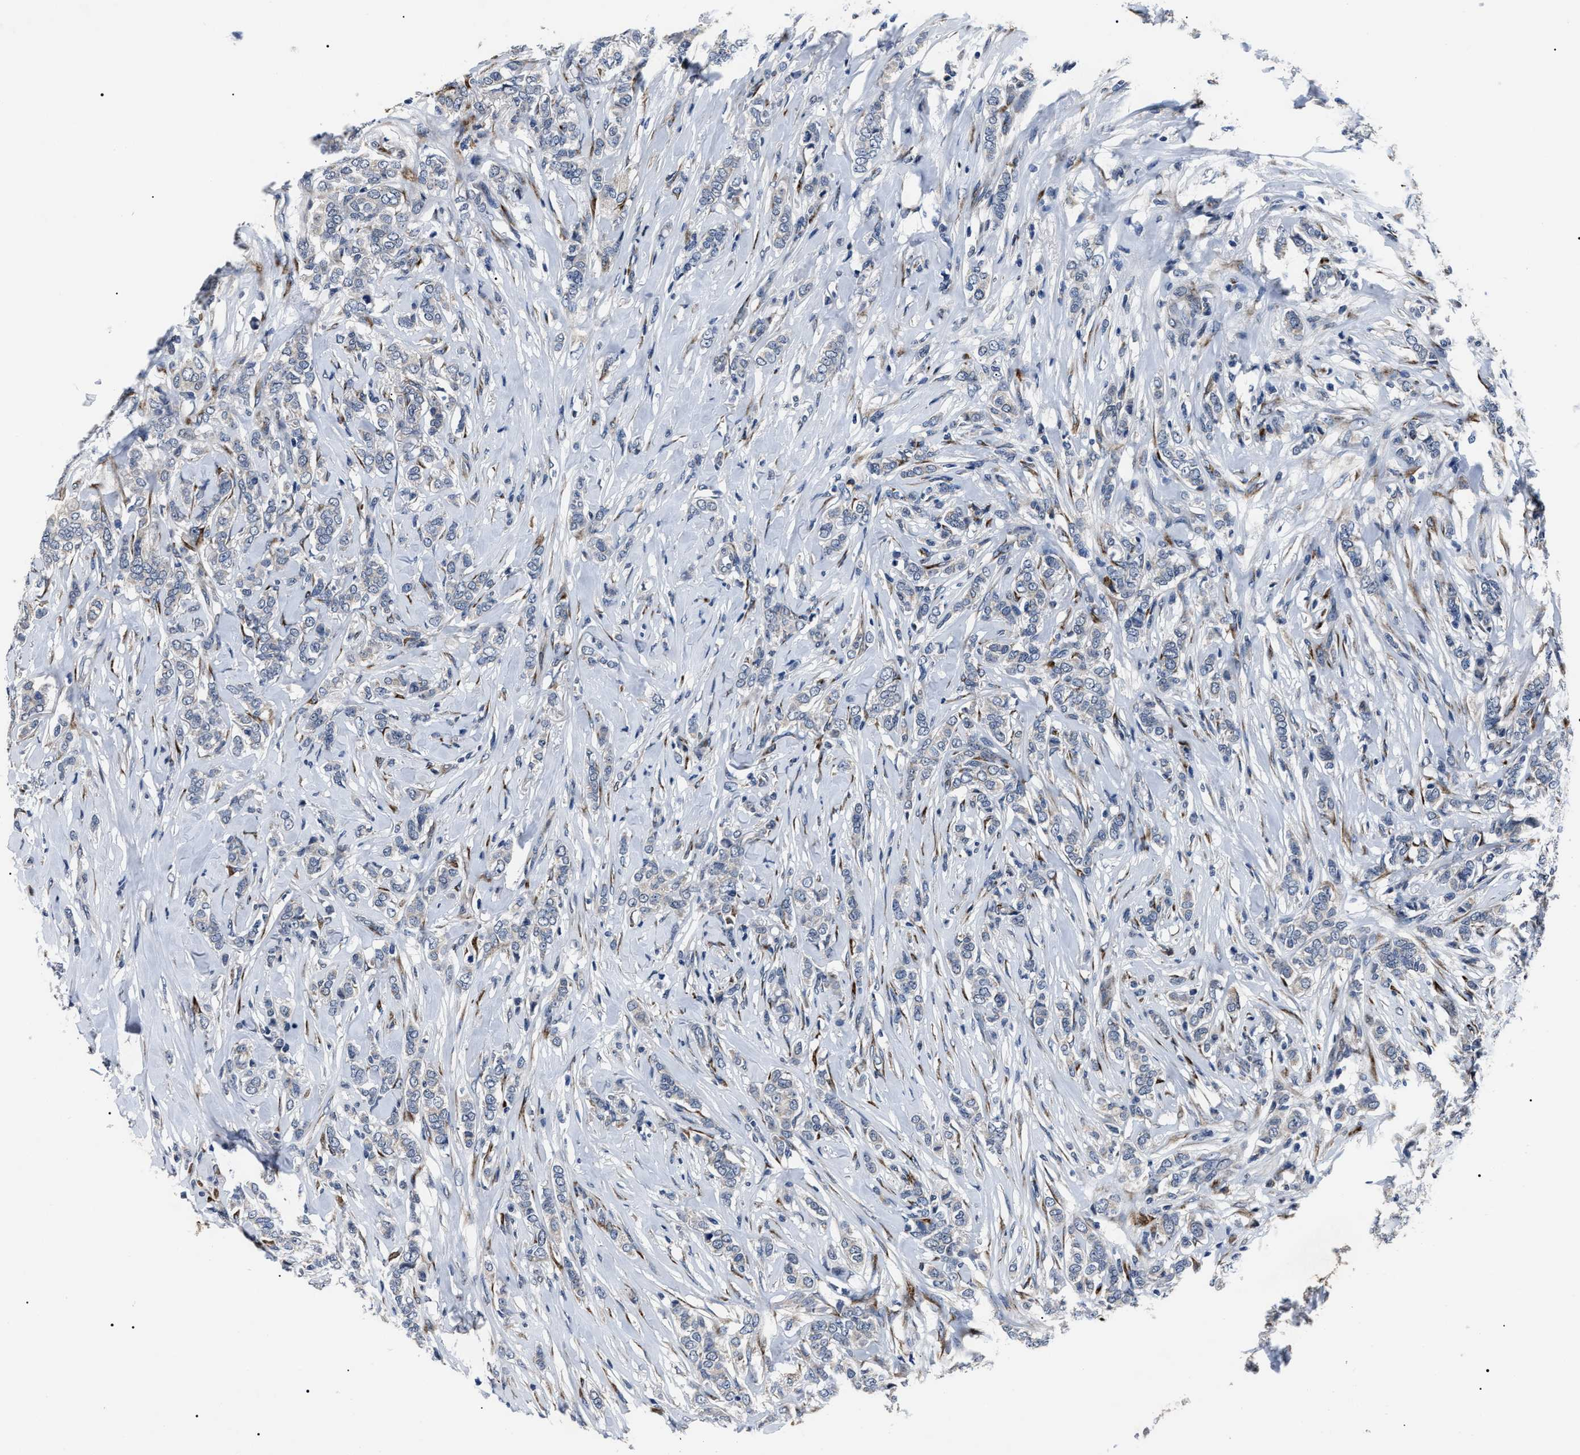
{"staining": {"intensity": "negative", "quantity": "none", "location": "none"}, "tissue": "breast cancer", "cell_type": "Tumor cells", "image_type": "cancer", "snomed": [{"axis": "morphology", "description": "Lobular carcinoma"}, {"axis": "topography", "description": "Skin"}, {"axis": "topography", "description": "Breast"}], "caption": "Immunohistochemistry micrograph of neoplastic tissue: human breast cancer (lobular carcinoma) stained with DAB (3,3'-diaminobenzidine) exhibits no significant protein positivity in tumor cells.", "gene": "LRRC14", "patient": {"sex": "female", "age": 46}}